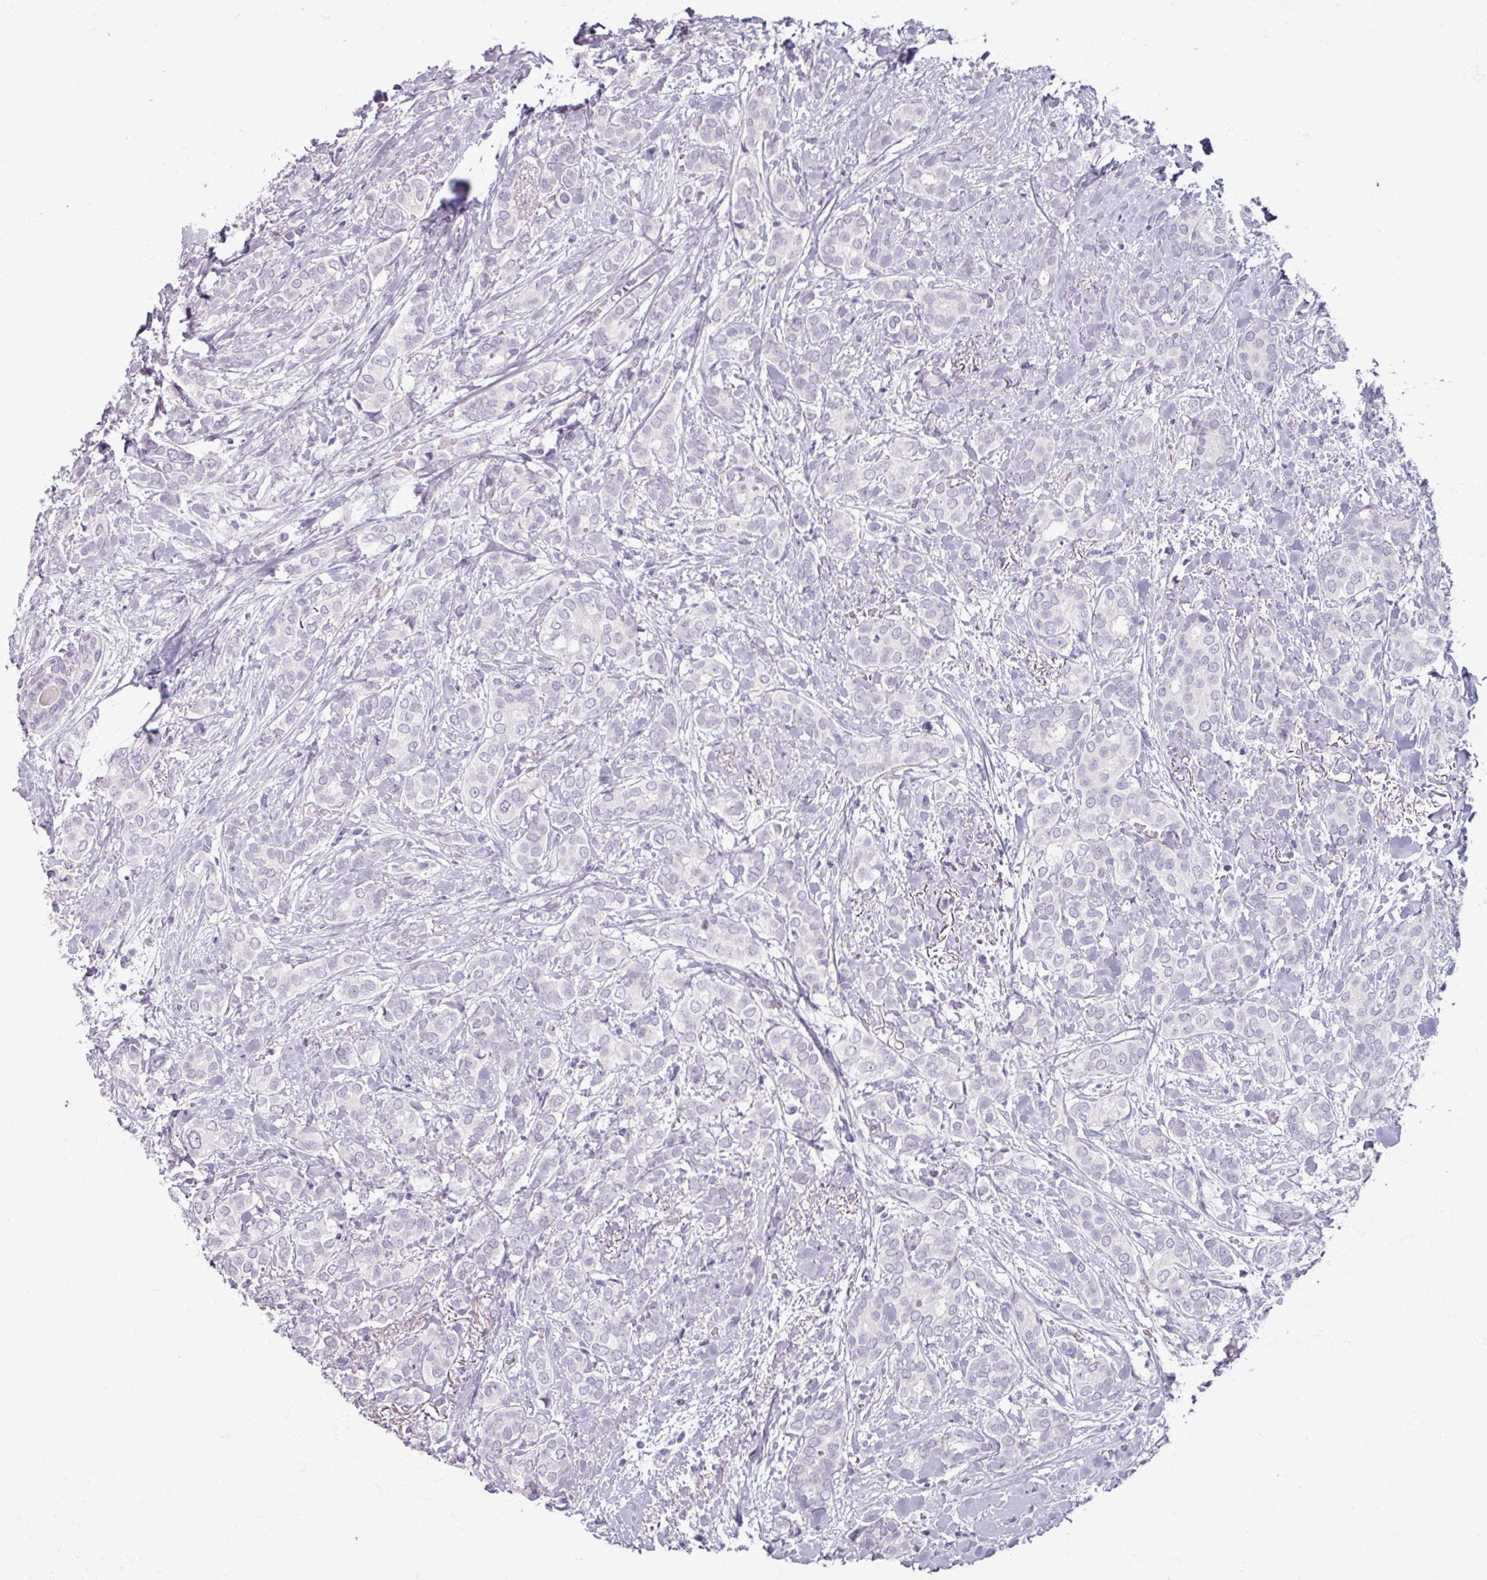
{"staining": {"intensity": "negative", "quantity": "none", "location": "none"}, "tissue": "breast cancer", "cell_type": "Tumor cells", "image_type": "cancer", "snomed": [{"axis": "morphology", "description": "Duct carcinoma"}, {"axis": "topography", "description": "Breast"}], "caption": "Immunohistochemistry image of breast cancer stained for a protein (brown), which shows no staining in tumor cells.", "gene": "TG", "patient": {"sex": "female", "age": 73}}